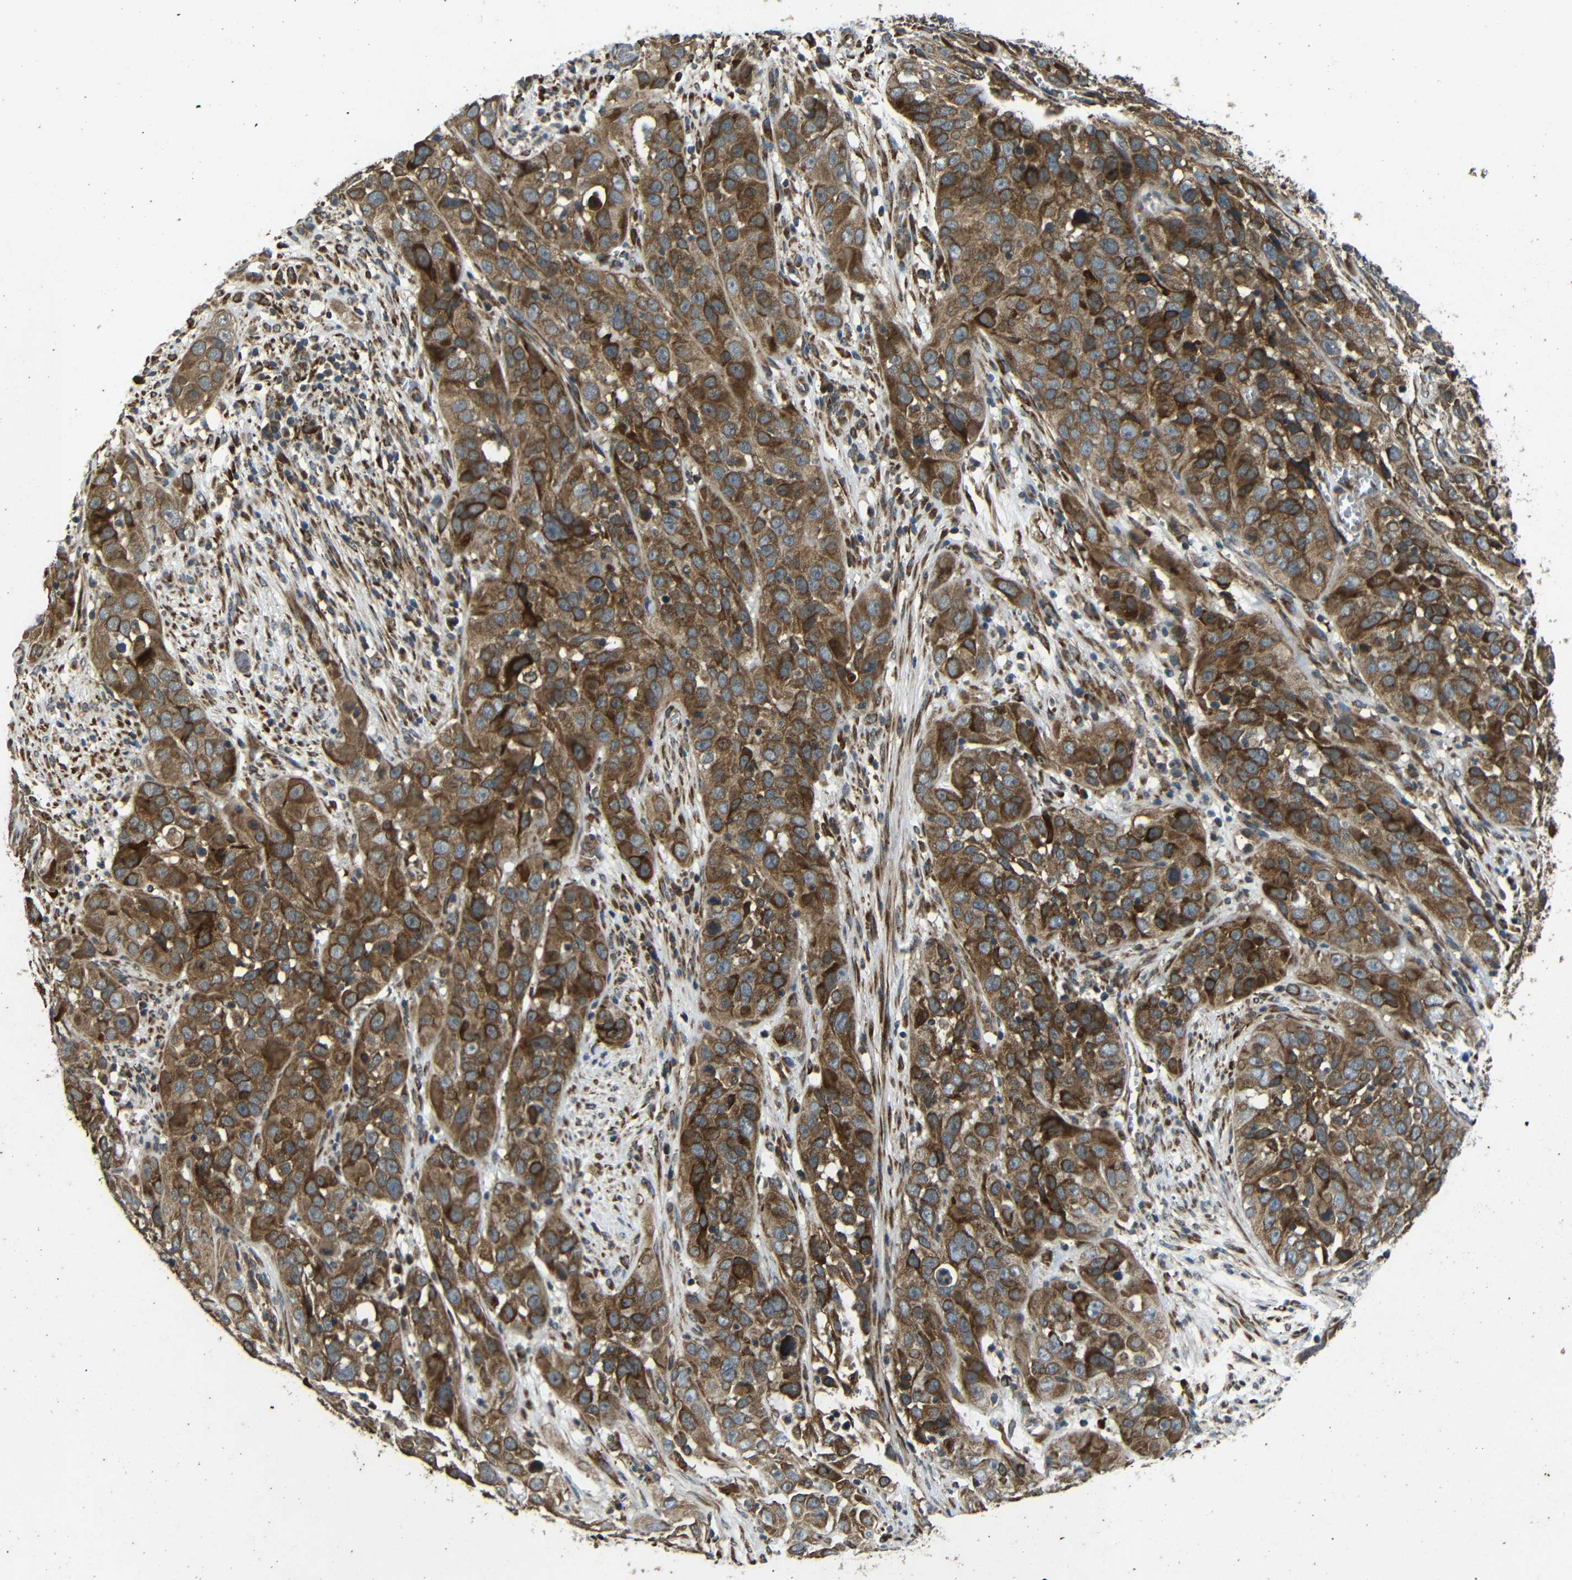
{"staining": {"intensity": "moderate", "quantity": ">75%", "location": "cytoplasmic/membranous"}, "tissue": "cervical cancer", "cell_type": "Tumor cells", "image_type": "cancer", "snomed": [{"axis": "morphology", "description": "Squamous cell carcinoma, NOS"}, {"axis": "topography", "description": "Cervix"}], "caption": "High-magnification brightfield microscopy of squamous cell carcinoma (cervical) stained with DAB (brown) and counterstained with hematoxylin (blue). tumor cells exhibit moderate cytoplasmic/membranous staining is seen in approximately>75% of cells.", "gene": "TRPC1", "patient": {"sex": "female", "age": 32}}